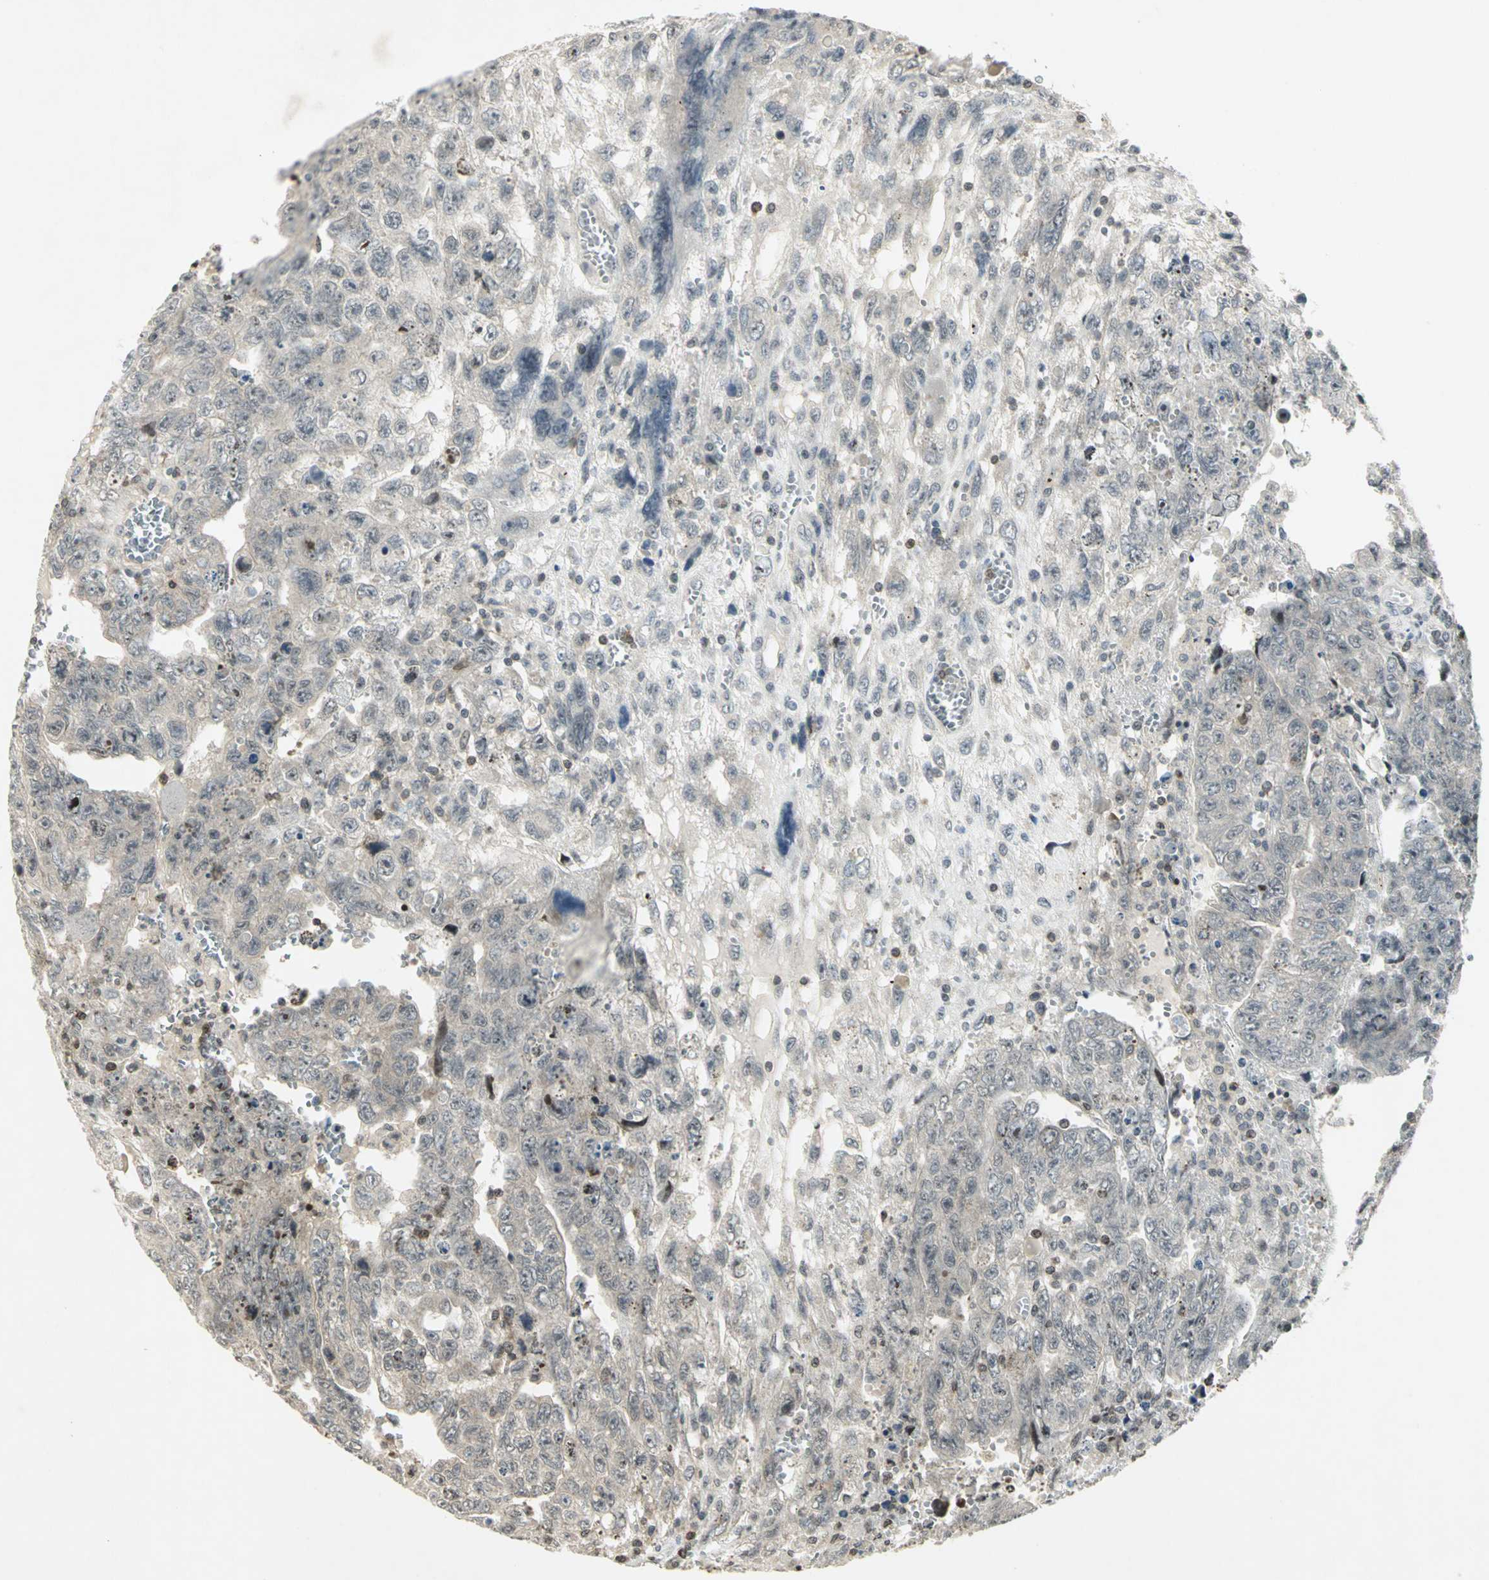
{"staining": {"intensity": "negative", "quantity": "none", "location": "none"}, "tissue": "testis cancer", "cell_type": "Tumor cells", "image_type": "cancer", "snomed": [{"axis": "morphology", "description": "Carcinoma, Embryonal, NOS"}, {"axis": "topography", "description": "Testis"}], "caption": "DAB immunohistochemical staining of human testis cancer (embryonal carcinoma) demonstrates no significant expression in tumor cells.", "gene": "IL16", "patient": {"sex": "male", "age": 28}}